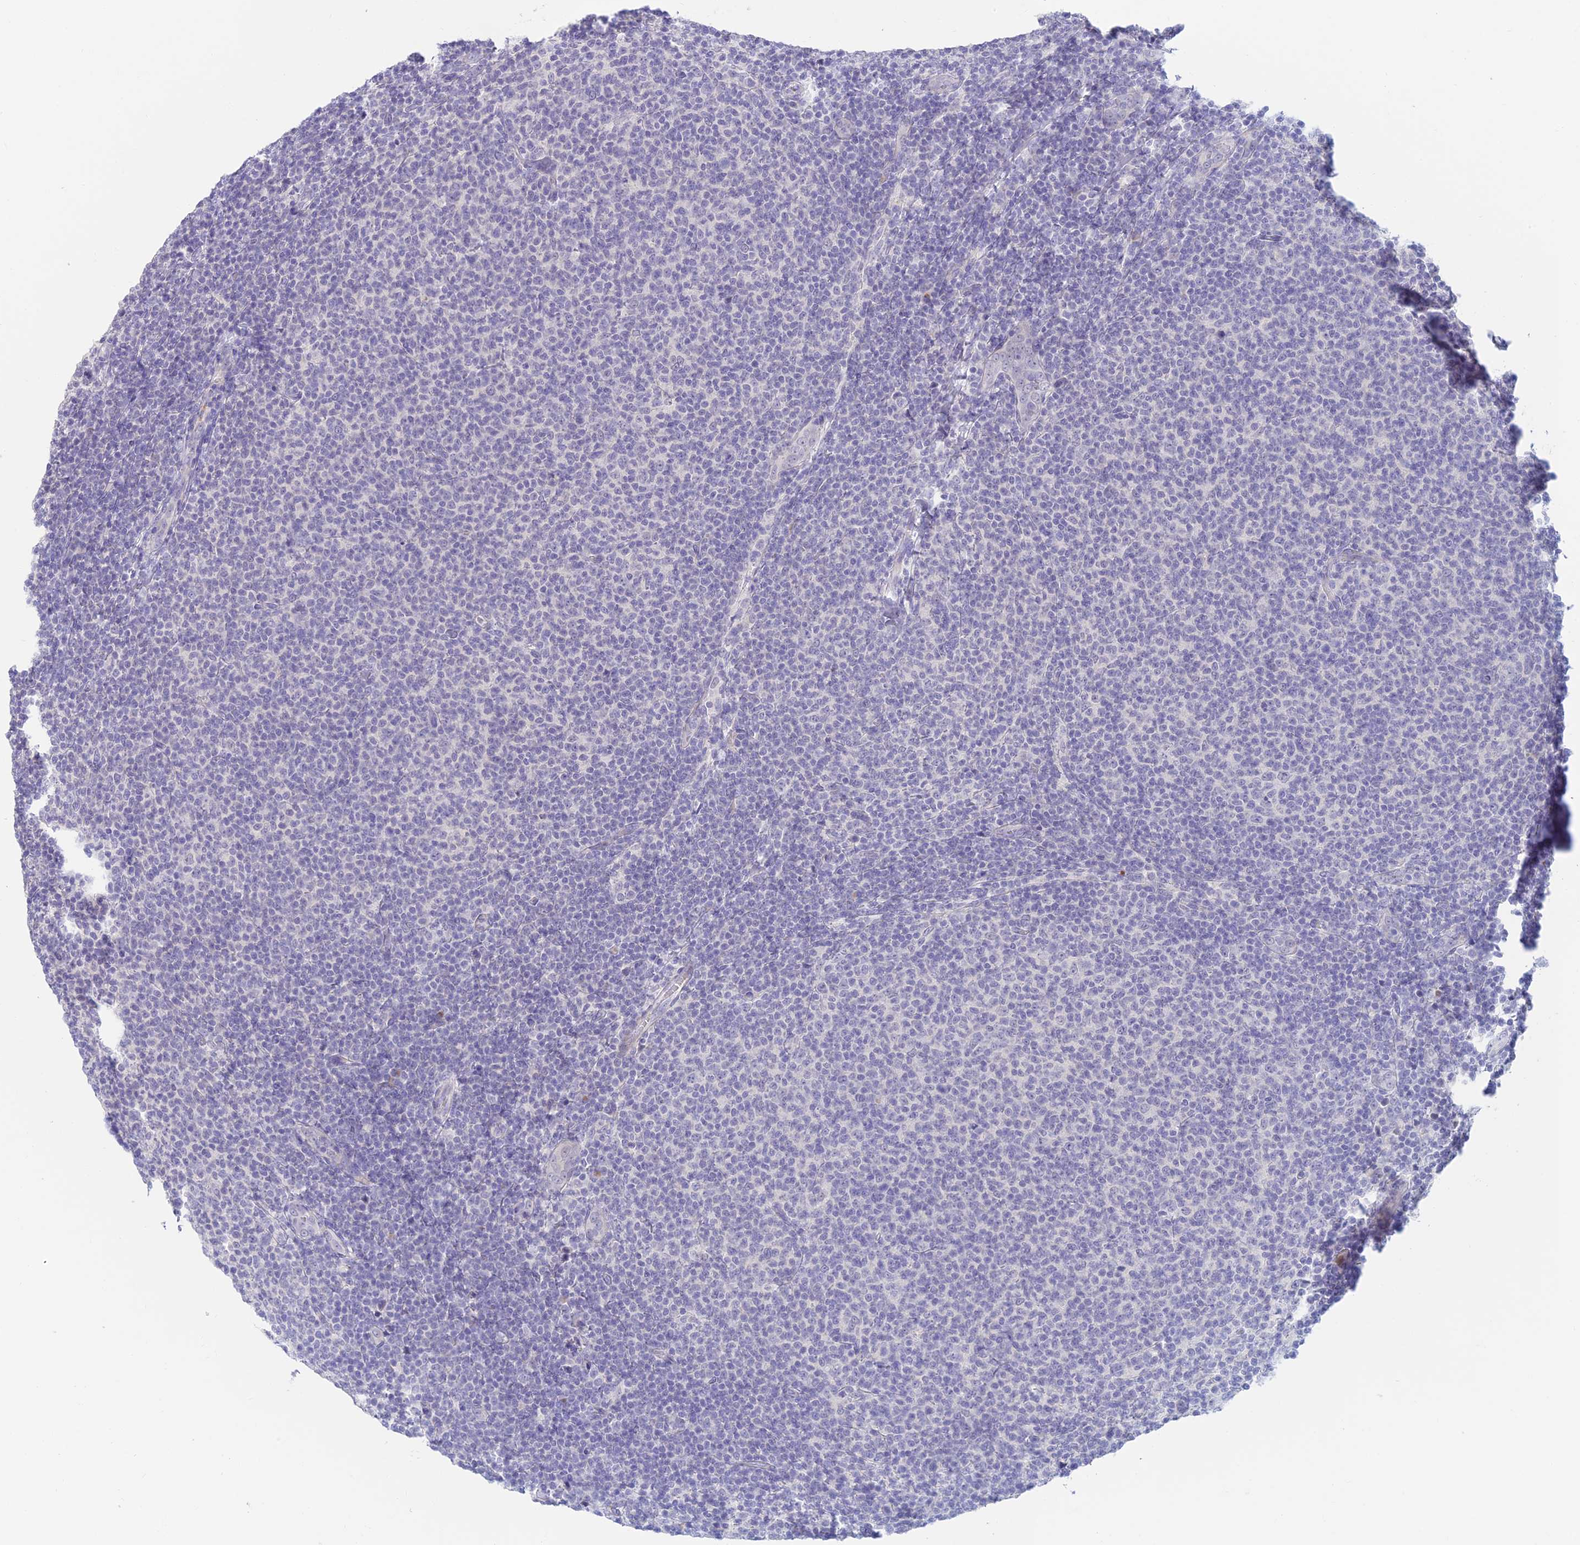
{"staining": {"intensity": "negative", "quantity": "none", "location": "none"}, "tissue": "lymphoma", "cell_type": "Tumor cells", "image_type": "cancer", "snomed": [{"axis": "morphology", "description": "Malignant lymphoma, non-Hodgkin's type, Low grade"}, {"axis": "topography", "description": "Lymph node"}], "caption": "Immunohistochemistry of lymphoma displays no expression in tumor cells.", "gene": "INTS13", "patient": {"sex": "male", "age": 66}}